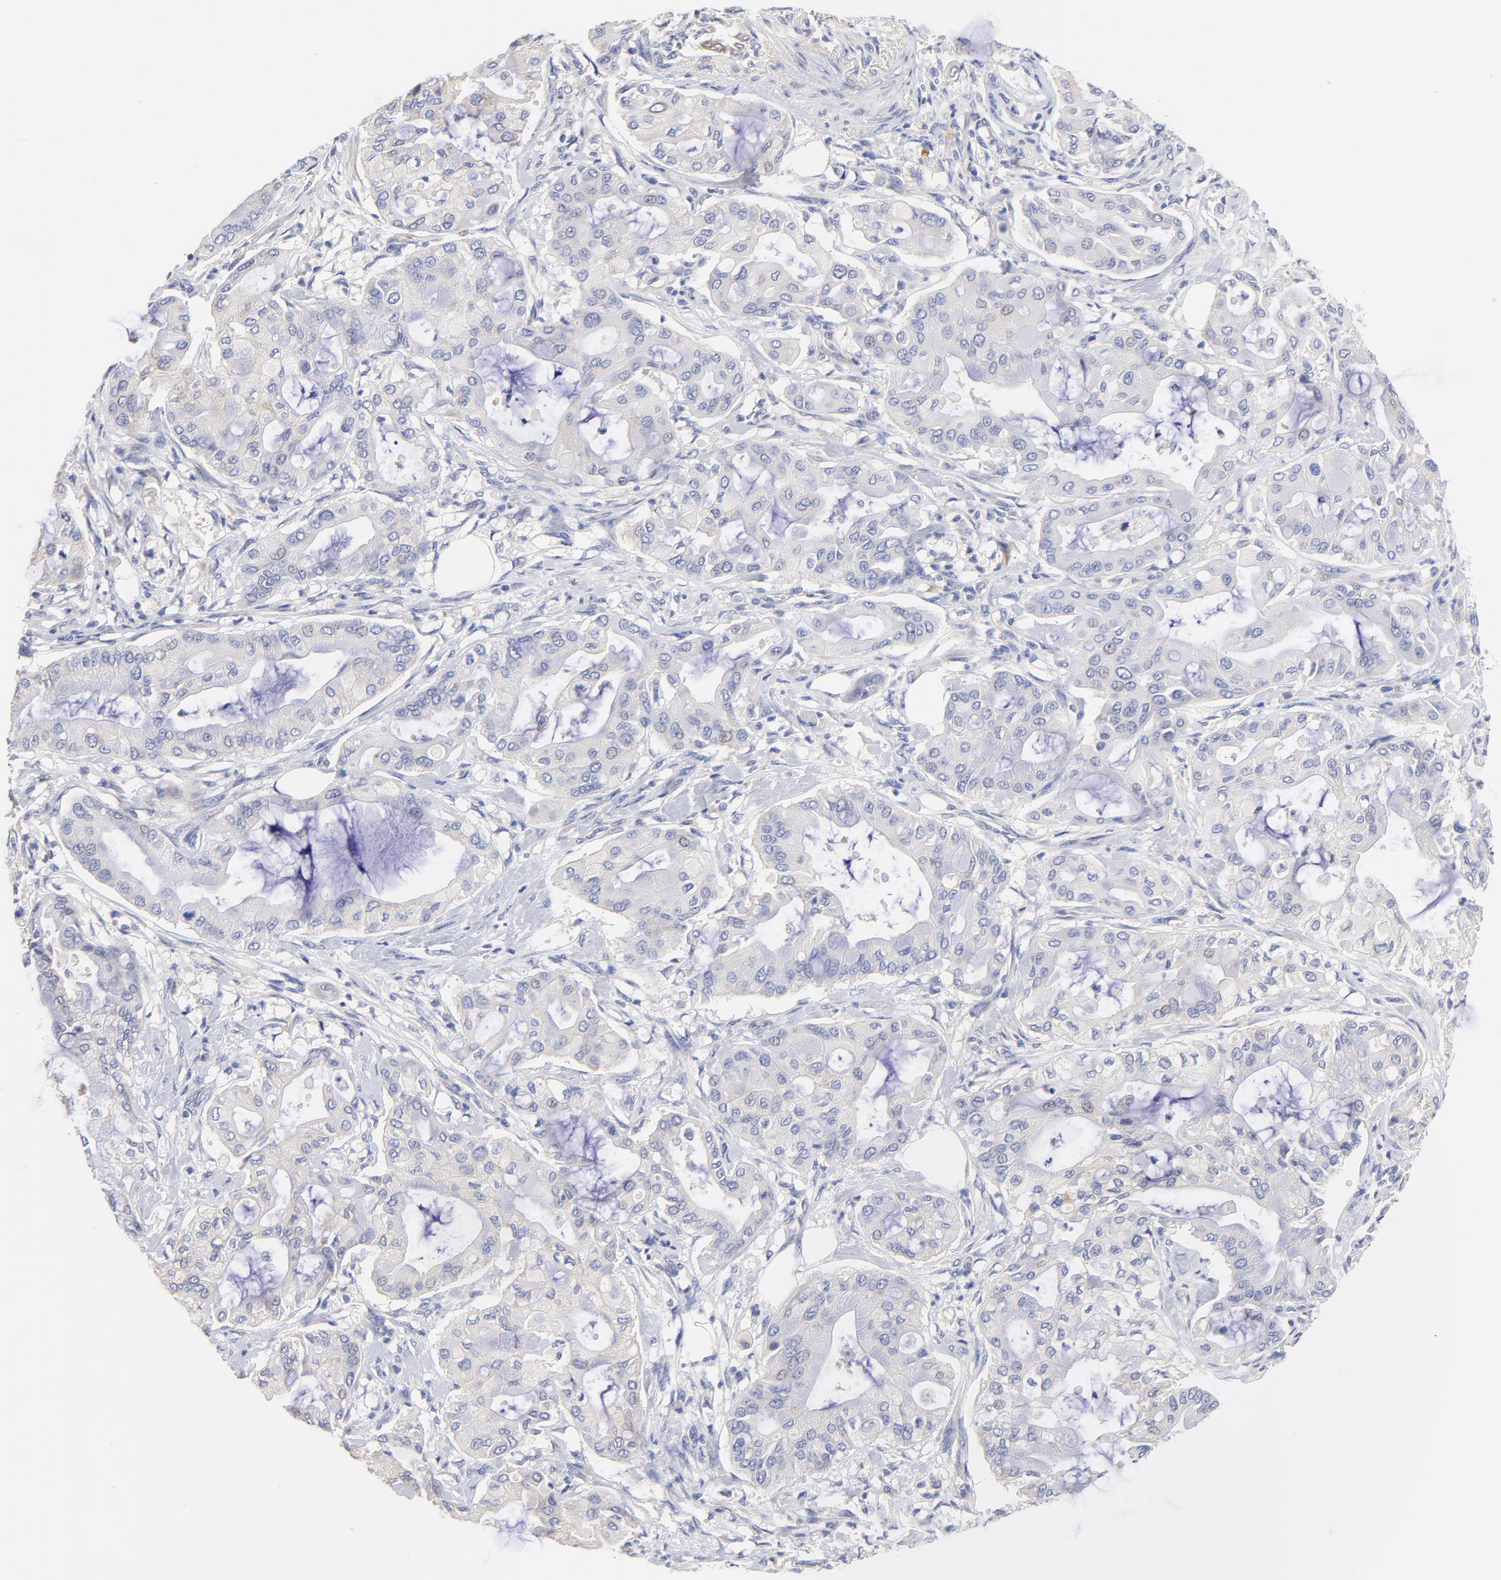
{"staining": {"intensity": "weak", "quantity": "<25%", "location": "cytoplasmic/membranous"}, "tissue": "pancreatic cancer", "cell_type": "Tumor cells", "image_type": "cancer", "snomed": [{"axis": "morphology", "description": "Adenocarcinoma, NOS"}, {"axis": "morphology", "description": "Adenocarcinoma, metastatic, NOS"}, {"axis": "topography", "description": "Lymph node"}, {"axis": "topography", "description": "Pancreas"}, {"axis": "topography", "description": "Duodenum"}], "caption": "Immunohistochemistry of human pancreatic cancer exhibits no staining in tumor cells.", "gene": "HS3ST1", "patient": {"sex": "female", "age": 64}}